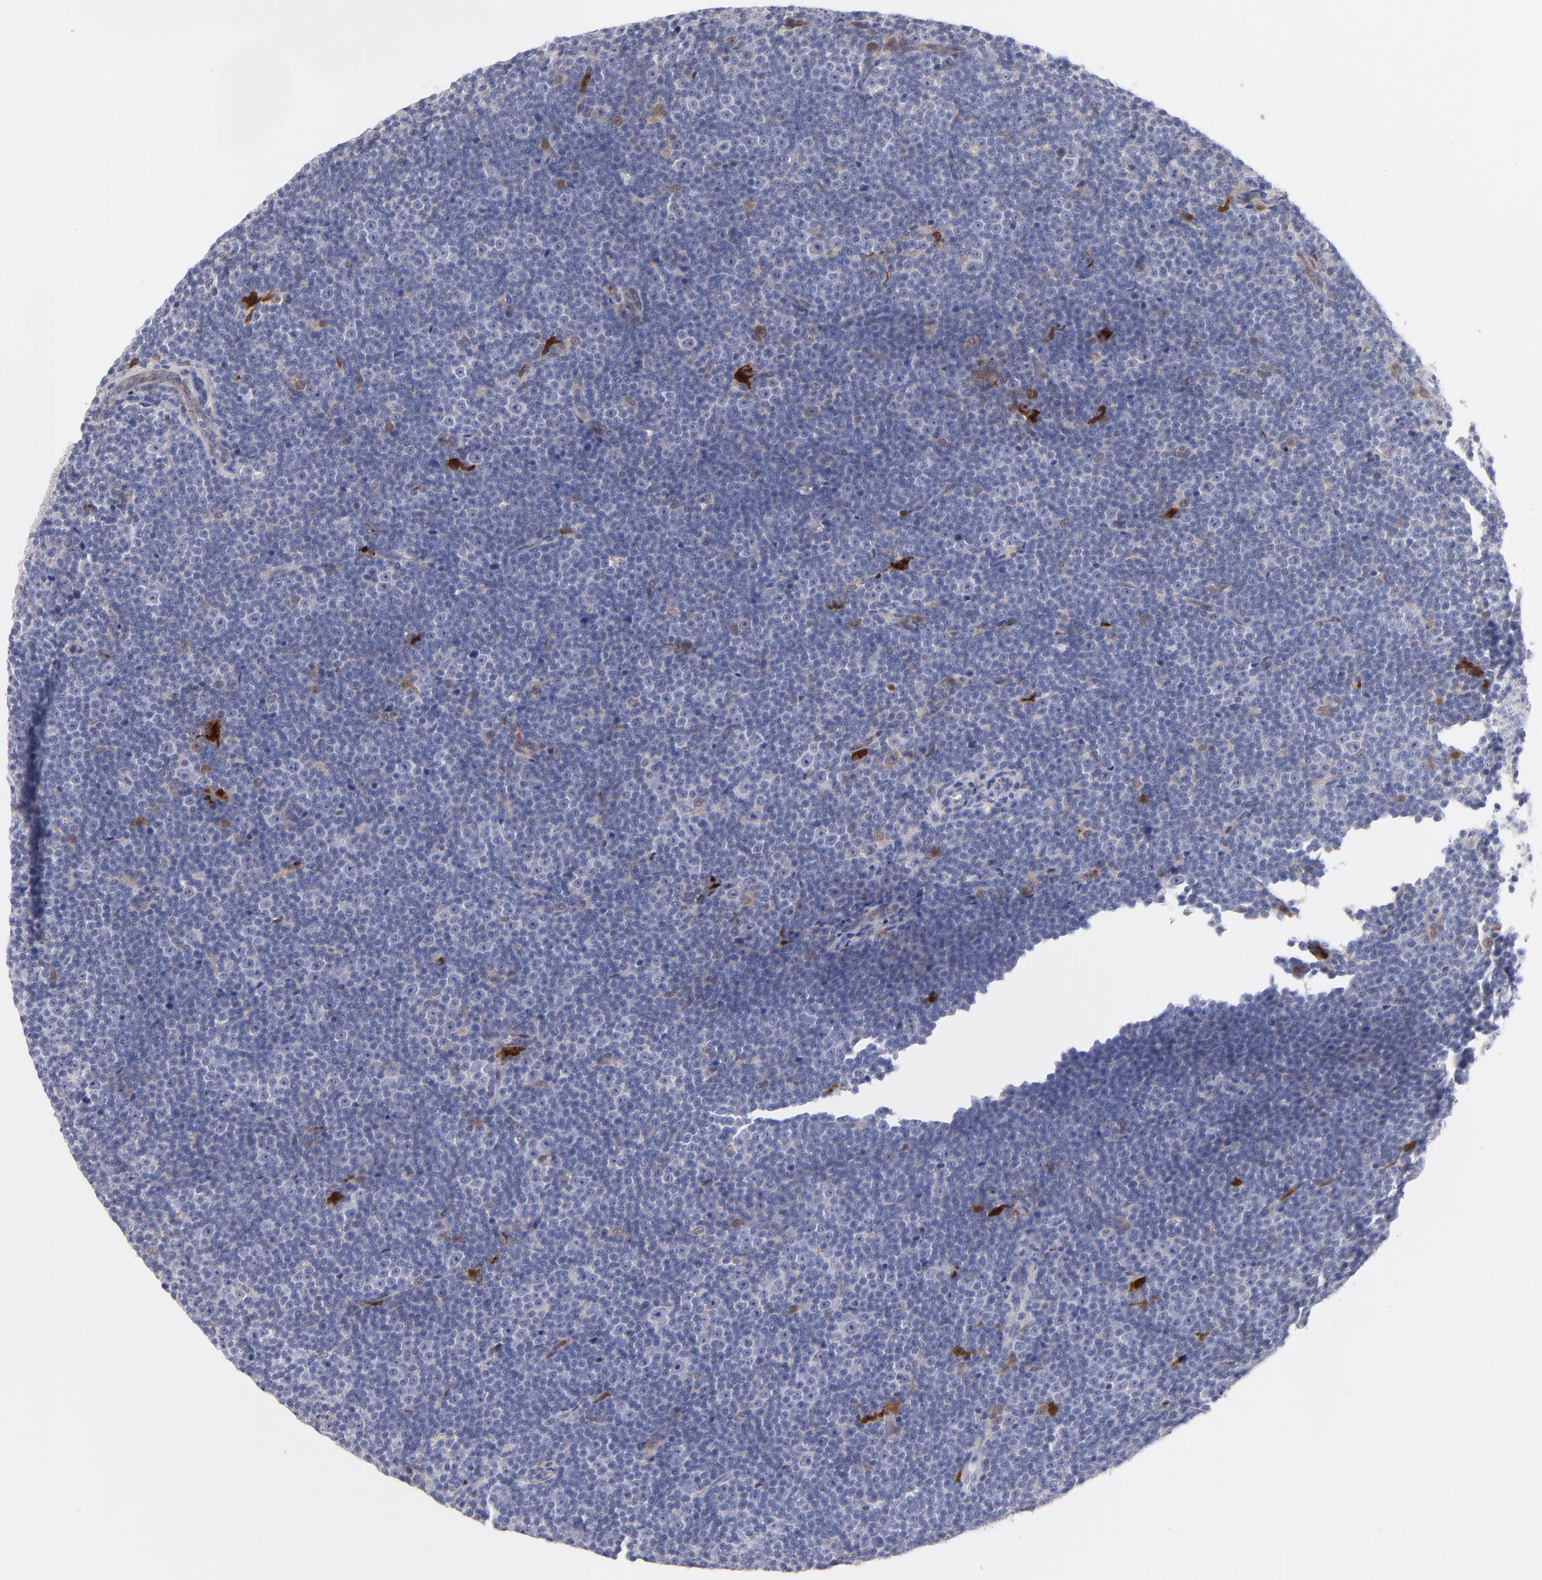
{"staining": {"intensity": "strong", "quantity": "<25%", "location": "cytoplasmic/membranous,nuclear"}, "tissue": "lymphoma", "cell_type": "Tumor cells", "image_type": "cancer", "snomed": [{"axis": "morphology", "description": "Malignant lymphoma, non-Hodgkin's type, Low grade"}, {"axis": "topography", "description": "Lymph node"}], "caption": "Tumor cells exhibit medium levels of strong cytoplasmic/membranous and nuclear expression in approximately <25% of cells in human malignant lymphoma, non-Hodgkin's type (low-grade).", "gene": "BID", "patient": {"sex": "female", "age": 67}}